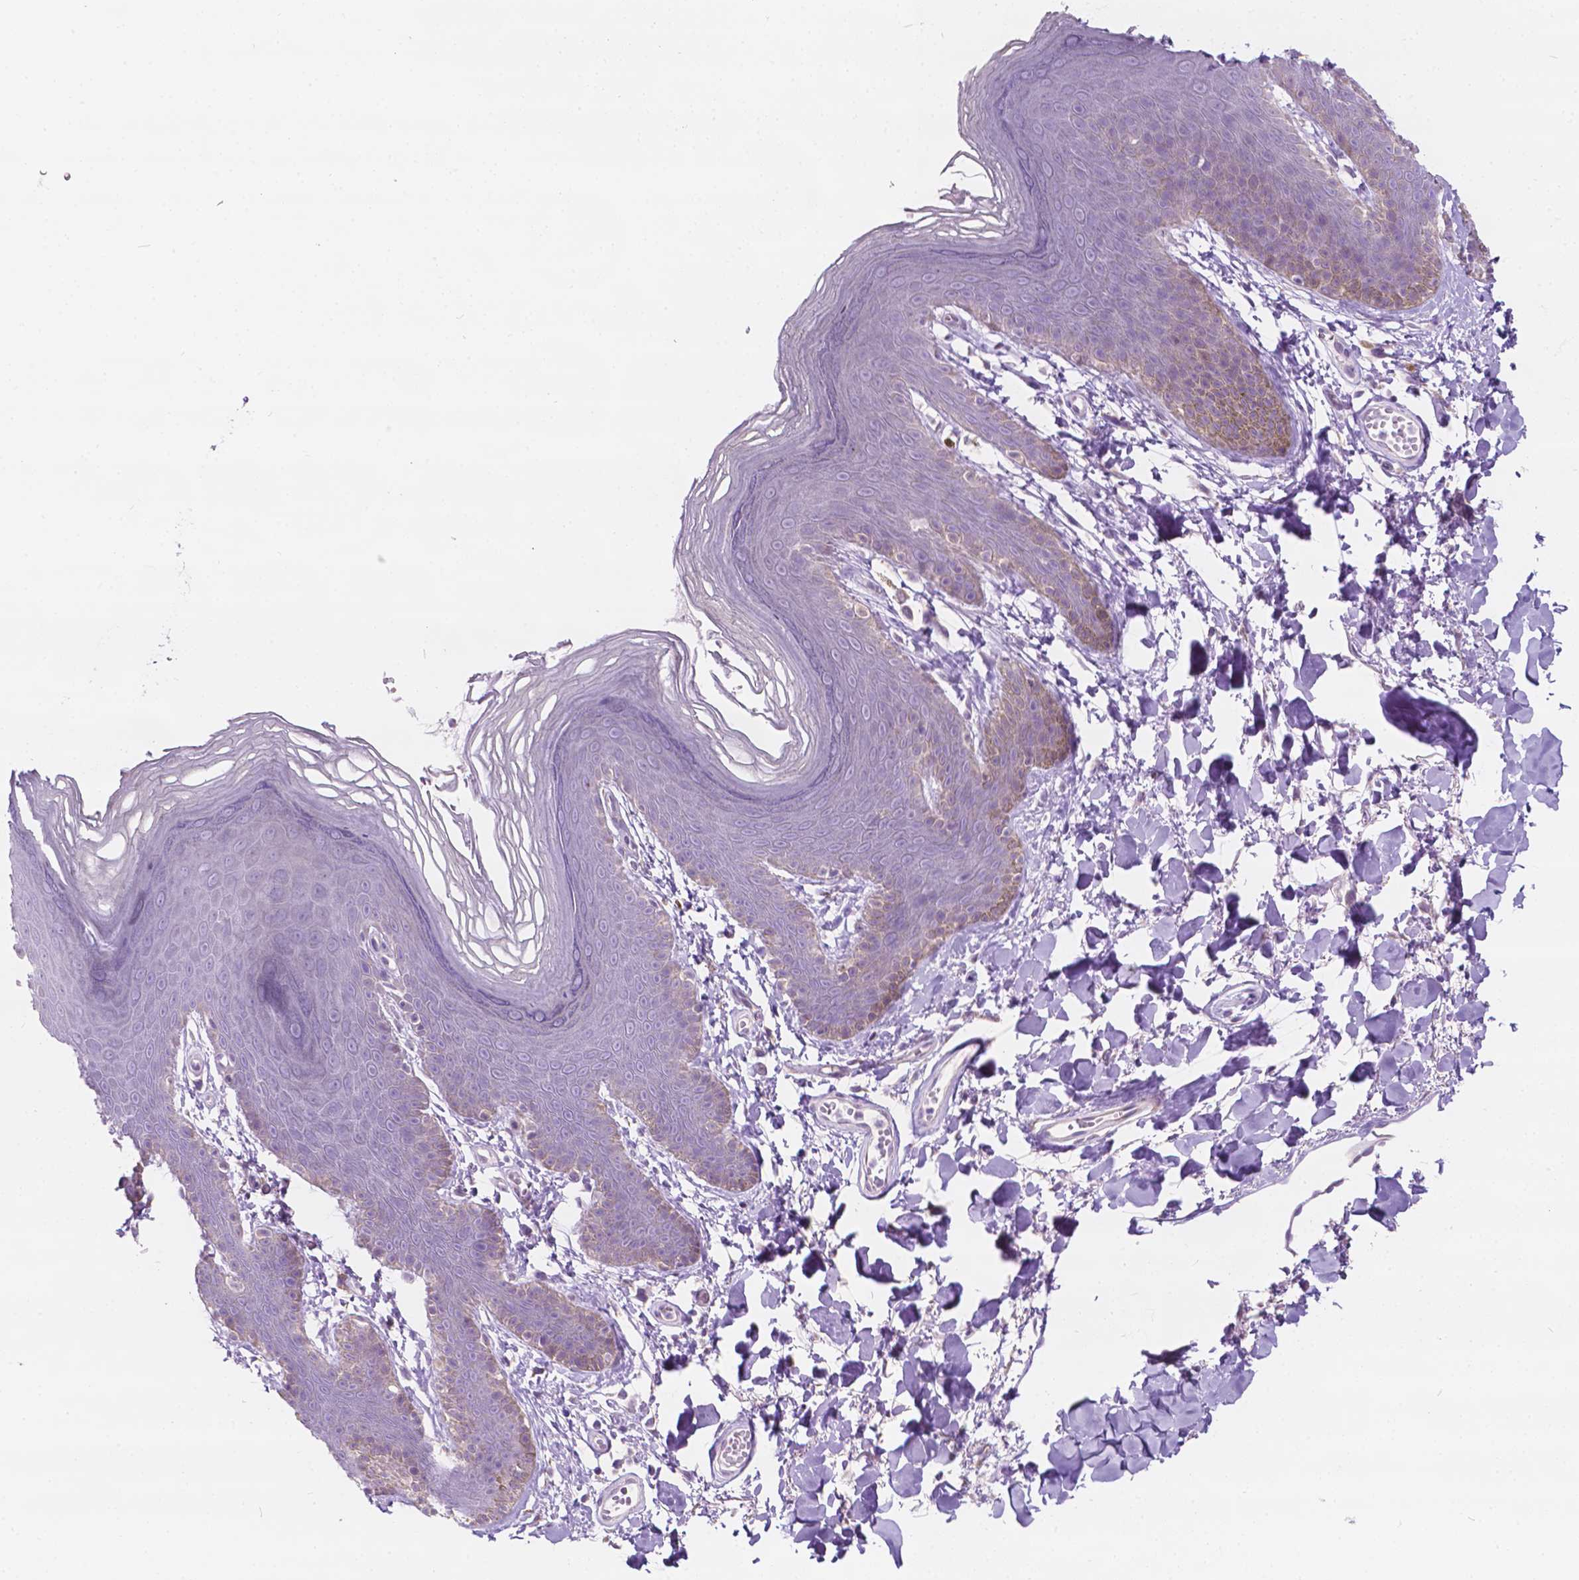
{"staining": {"intensity": "moderate", "quantity": "<25%", "location": "cytoplasmic/membranous"}, "tissue": "skin", "cell_type": "Epidermal cells", "image_type": "normal", "snomed": [{"axis": "morphology", "description": "Normal tissue, NOS"}, {"axis": "topography", "description": "Anal"}], "caption": "Protein positivity by immunohistochemistry (IHC) demonstrates moderate cytoplasmic/membranous staining in about <25% of epidermal cells in normal skin.", "gene": "NOS1AP", "patient": {"sex": "male", "age": 53}}